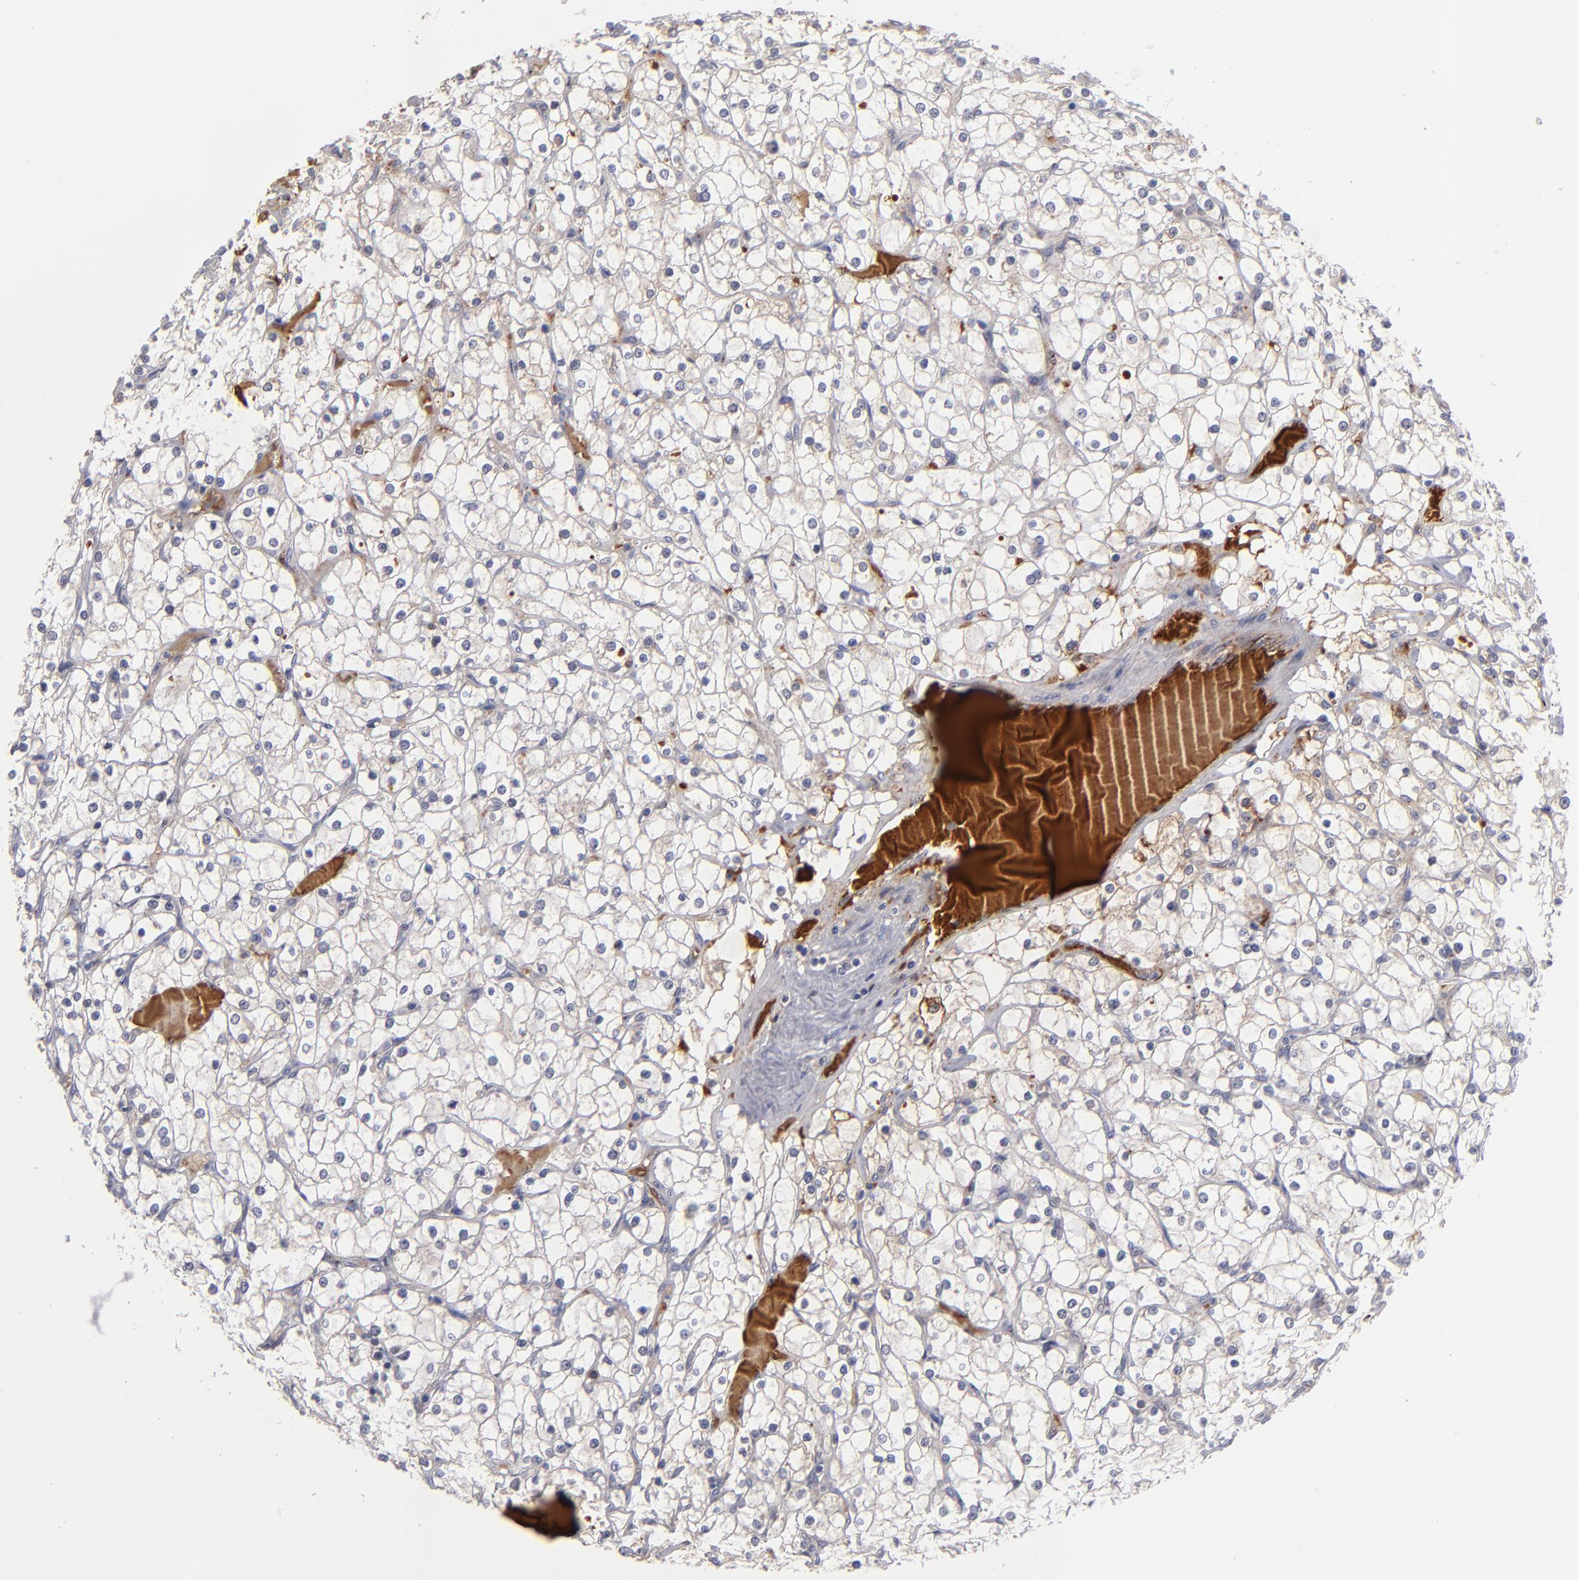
{"staining": {"intensity": "moderate", "quantity": "25%-75%", "location": "cytoplasmic/membranous"}, "tissue": "renal cancer", "cell_type": "Tumor cells", "image_type": "cancer", "snomed": [{"axis": "morphology", "description": "Adenocarcinoma, NOS"}, {"axis": "topography", "description": "Kidney"}], "caption": "Immunohistochemical staining of human adenocarcinoma (renal) demonstrates medium levels of moderate cytoplasmic/membranous positivity in approximately 25%-75% of tumor cells.", "gene": "EXD2", "patient": {"sex": "female", "age": 73}}